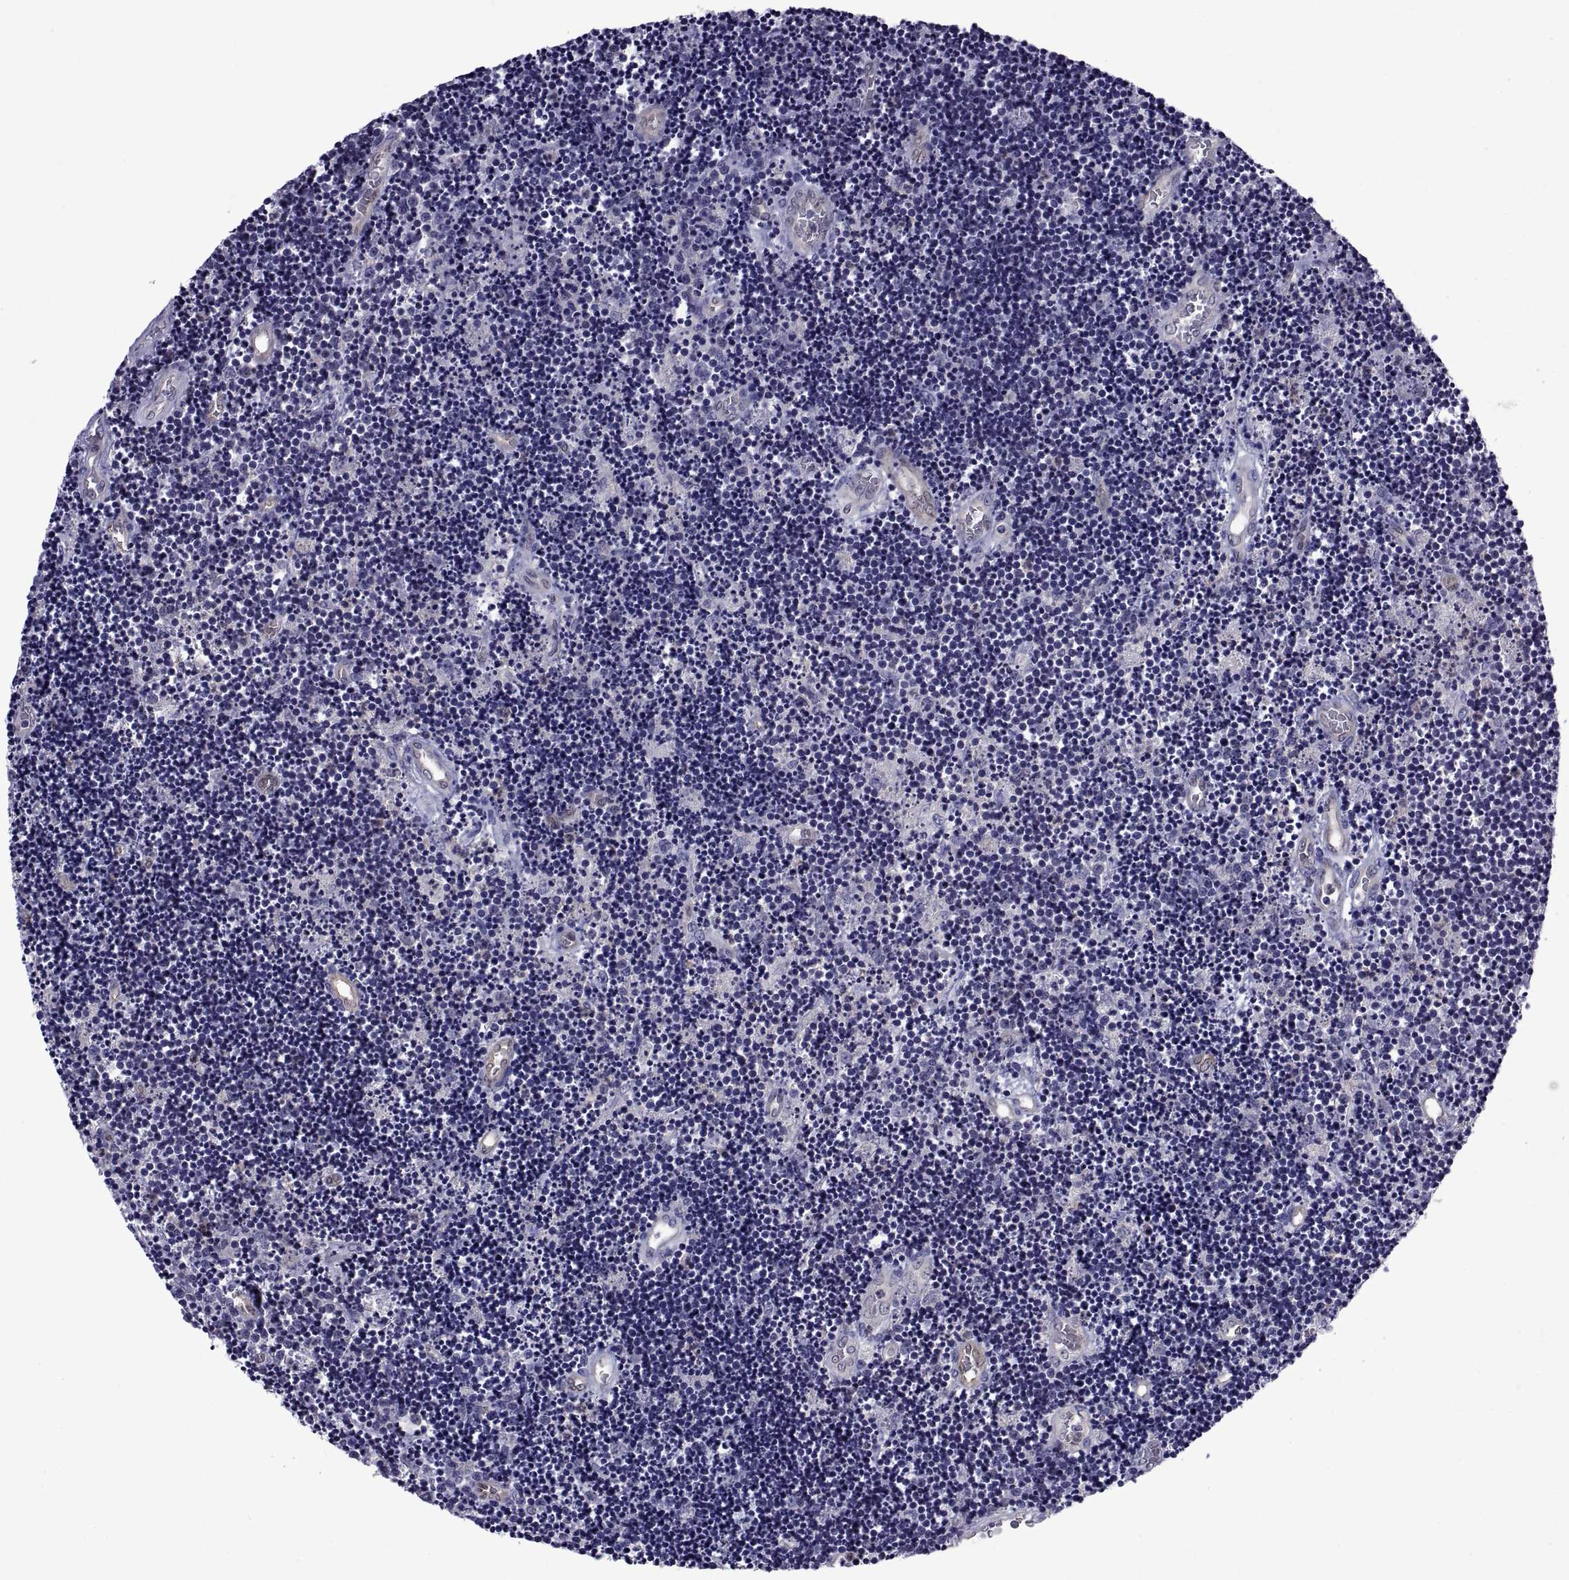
{"staining": {"intensity": "negative", "quantity": "none", "location": "none"}, "tissue": "lymphoma", "cell_type": "Tumor cells", "image_type": "cancer", "snomed": [{"axis": "morphology", "description": "Malignant lymphoma, non-Hodgkin's type, Low grade"}, {"axis": "topography", "description": "Brain"}], "caption": "The micrograph displays no significant positivity in tumor cells of lymphoma.", "gene": "LCN9", "patient": {"sex": "female", "age": 66}}